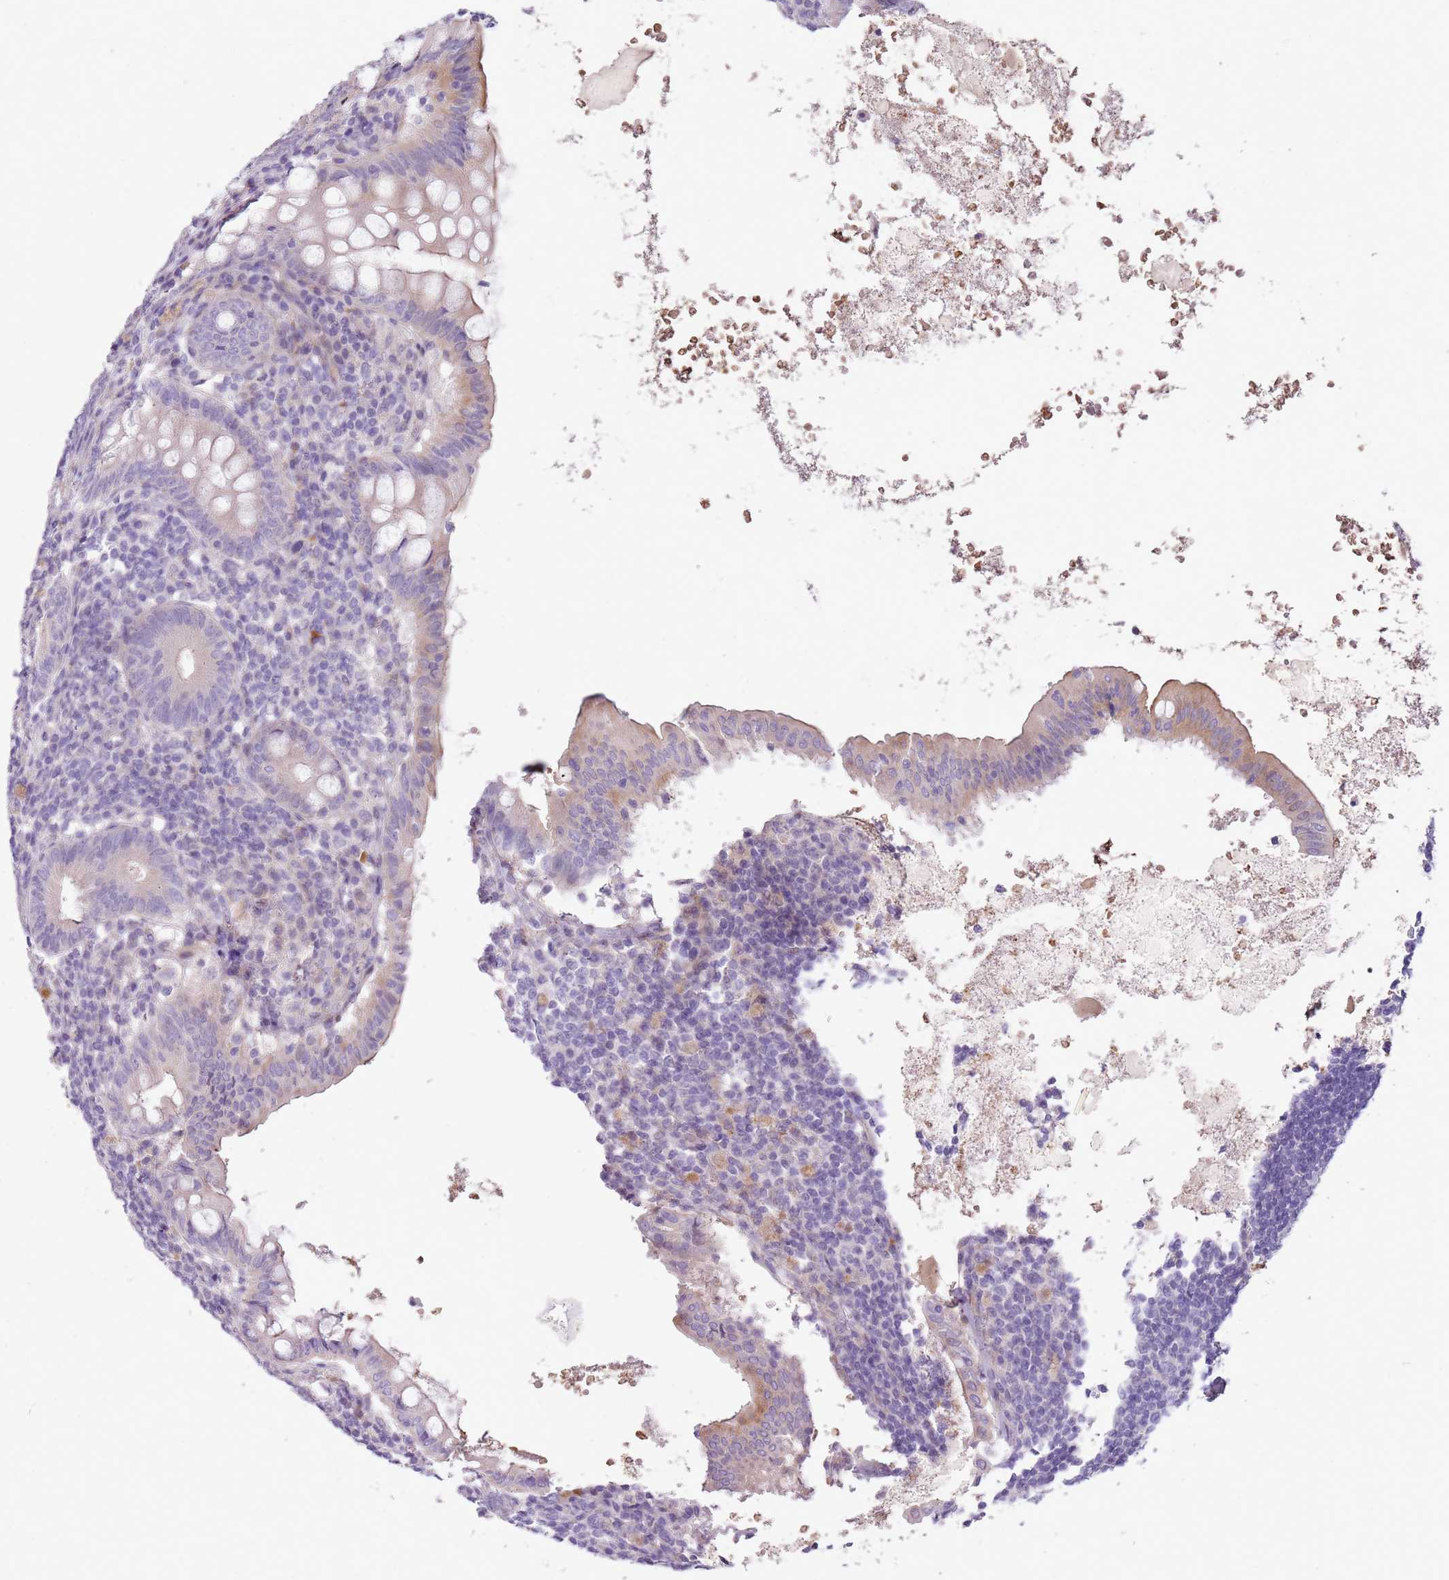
{"staining": {"intensity": "weak", "quantity": "<25%", "location": "cytoplasmic/membranous"}, "tissue": "appendix", "cell_type": "Glandular cells", "image_type": "normal", "snomed": [{"axis": "morphology", "description": "Normal tissue, NOS"}, {"axis": "topography", "description": "Appendix"}], "caption": "The IHC micrograph has no significant expression in glandular cells of appendix.", "gene": "ZNF239", "patient": {"sex": "female", "age": 54}}